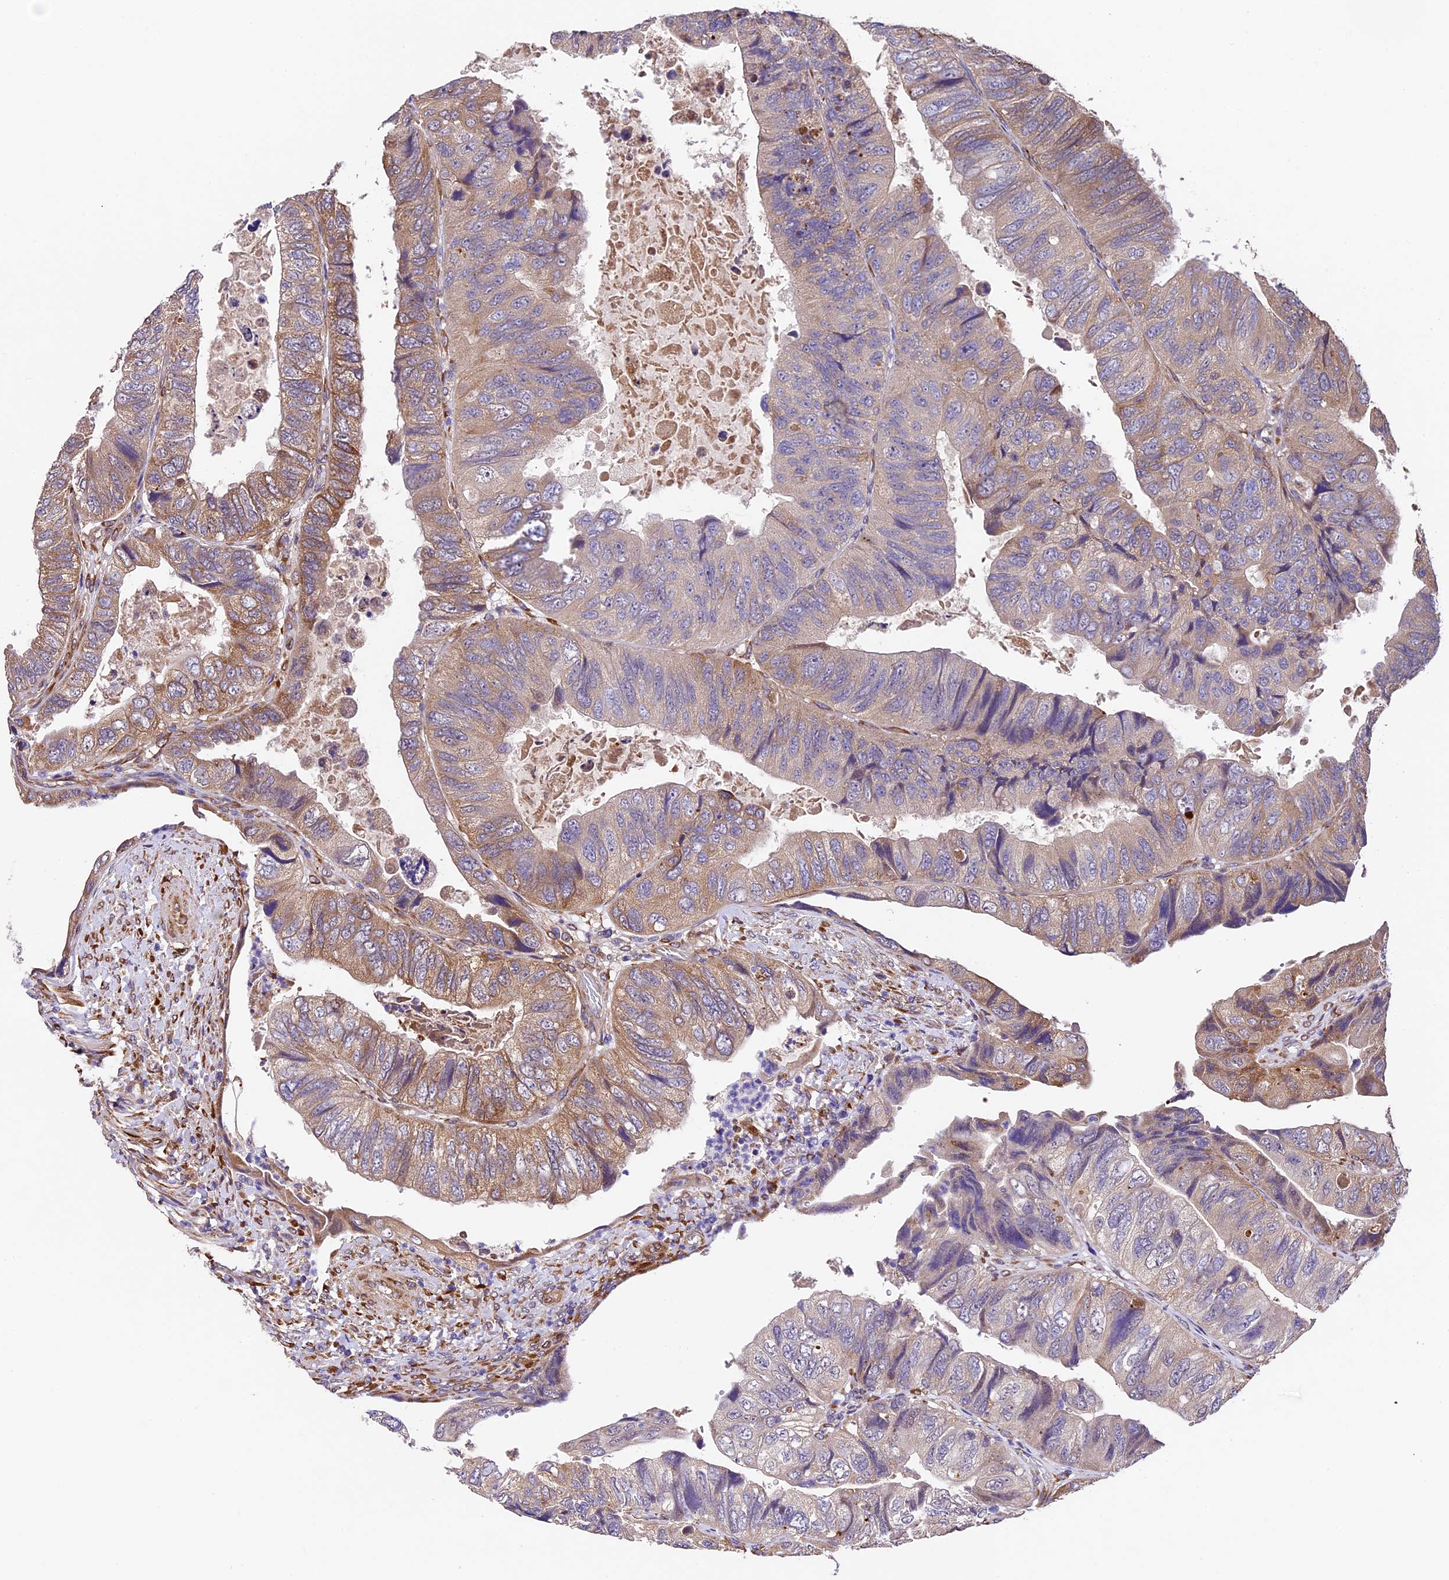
{"staining": {"intensity": "moderate", "quantity": "<25%", "location": "cytoplasmic/membranous"}, "tissue": "colorectal cancer", "cell_type": "Tumor cells", "image_type": "cancer", "snomed": [{"axis": "morphology", "description": "Adenocarcinoma, NOS"}, {"axis": "topography", "description": "Rectum"}], "caption": "This is an image of immunohistochemistry (IHC) staining of adenocarcinoma (colorectal), which shows moderate positivity in the cytoplasmic/membranous of tumor cells.", "gene": "LSM7", "patient": {"sex": "male", "age": 63}}